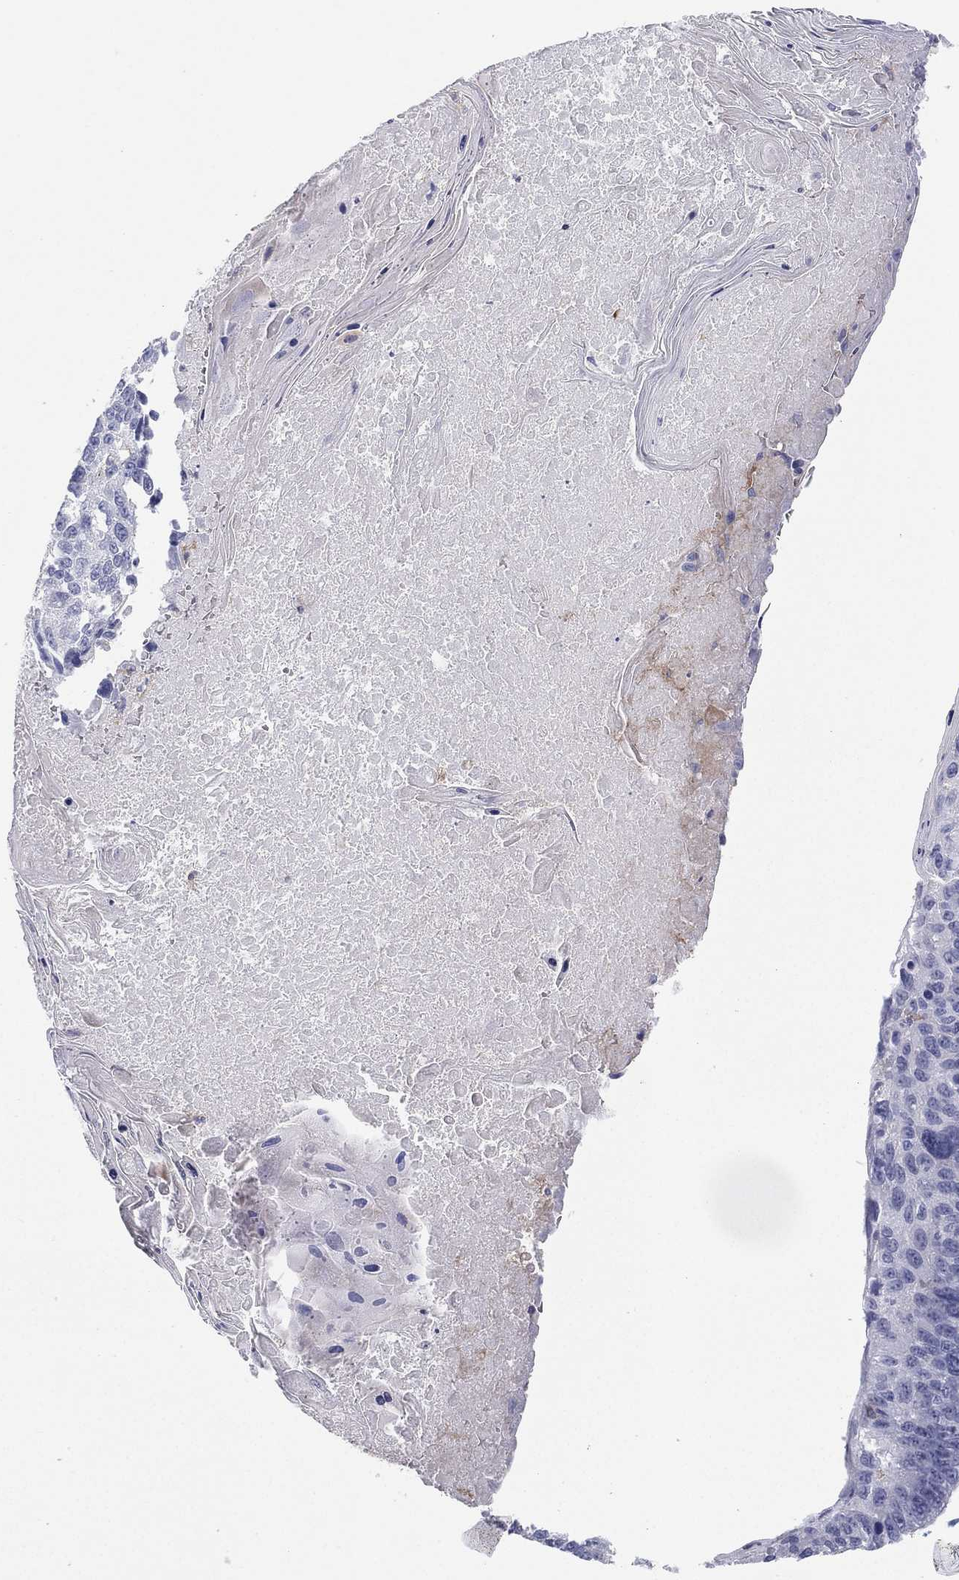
{"staining": {"intensity": "negative", "quantity": "none", "location": "none"}, "tissue": "lung cancer", "cell_type": "Tumor cells", "image_type": "cancer", "snomed": [{"axis": "morphology", "description": "Squamous cell carcinoma, NOS"}, {"axis": "topography", "description": "Lung"}], "caption": "A histopathology image of human squamous cell carcinoma (lung) is negative for staining in tumor cells.", "gene": "SELPLG", "patient": {"sex": "male", "age": 73}}